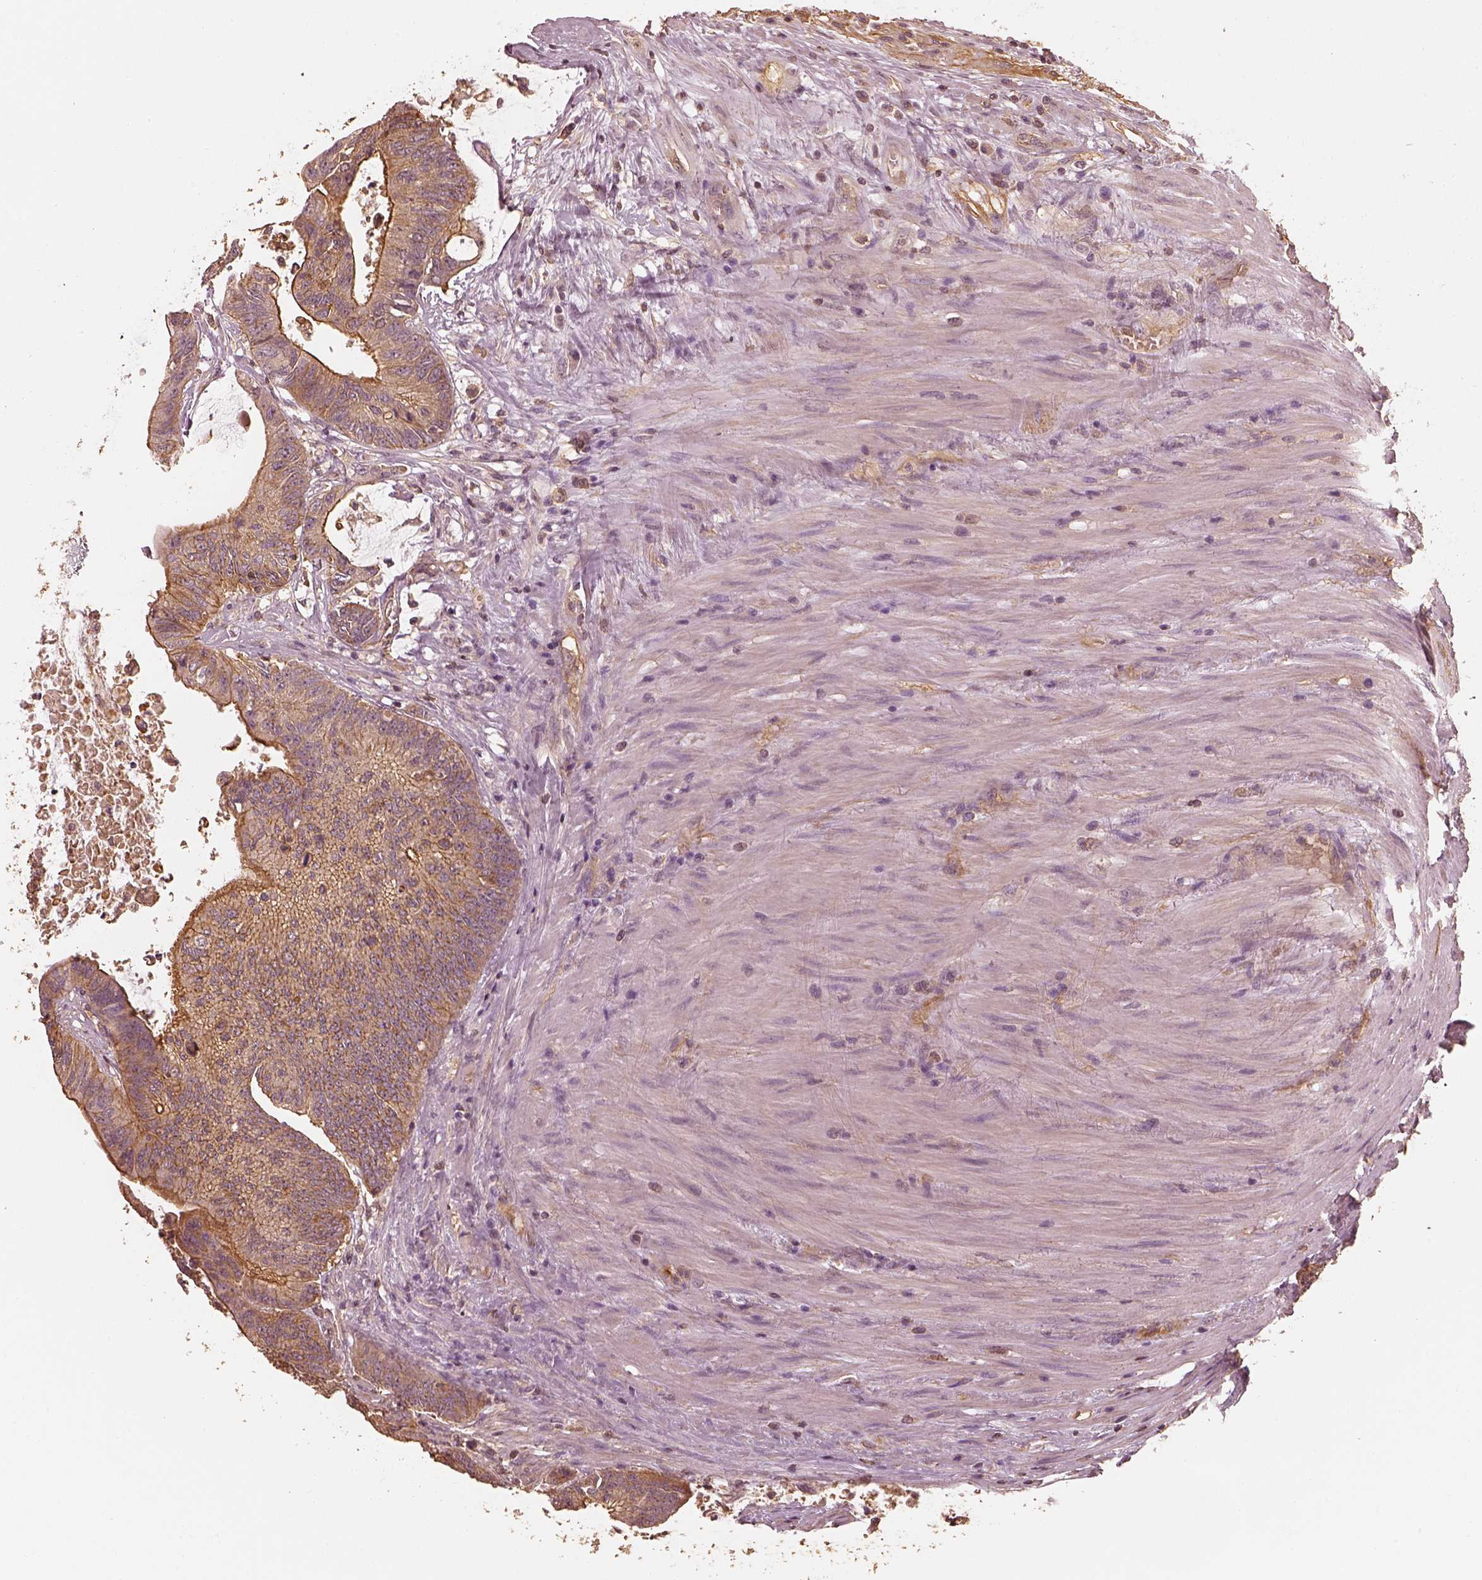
{"staining": {"intensity": "moderate", "quantity": ">75%", "location": "cytoplasmic/membranous"}, "tissue": "colorectal cancer", "cell_type": "Tumor cells", "image_type": "cancer", "snomed": [{"axis": "morphology", "description": "Adenocarcinoma, NOS"}, {"axis": "topography", "description": "Rectum"}], "caption": "Brown immunohistochemical staining in colorectal adenocarcinoma shows moderate cytoplasmic/membranous positivity in approximately >75% of tumor cells.", "gene": "WDR7", "patient": {"sex": "male", "age": 59}}